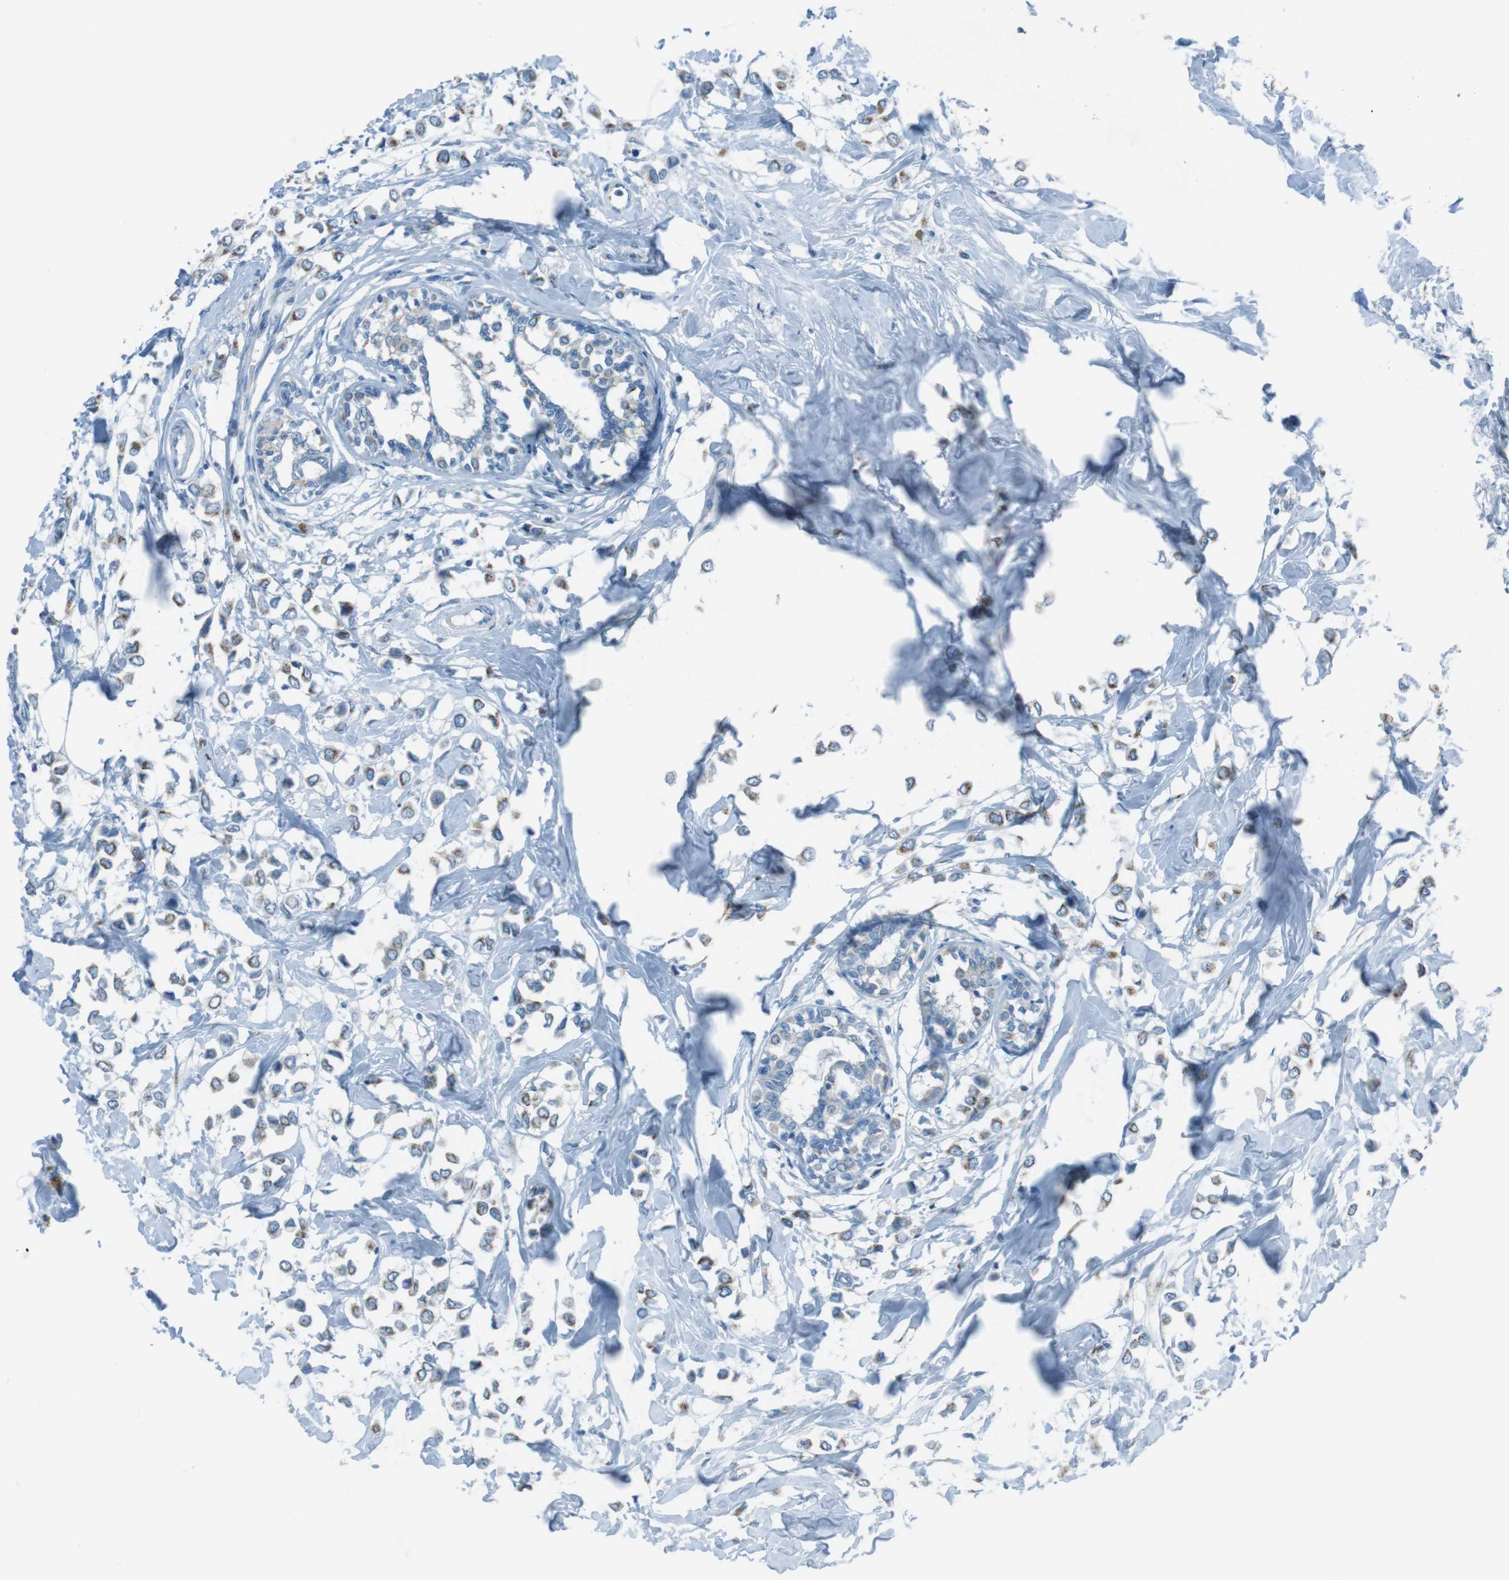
{"staining": {"intensity": "moderate", "quantity": "25%-75%", "location": "cytoplasmic/membranous"}, "tissue": "breast cancer", "cell_type": "Tumor cells", "image_type": "cancer", "snomed": [{"axis": "morphology", "description": "Lobular carcinoma"}, {"axis": "topography", "description": "Breast"}], "caption": "The photomicrograph shows immunohistochemical staining of breast cancer (lobular carcinoma). There is moderate cytoplasmic/membranous positivity is appreciated in about 25%-75% of tumor cells. Immunohistochemistry (ihc) stains the protein of interest in brown and the nuclei are stained blue.", "gene": "TXNDC15", "patient": {"sex": "female", "age": 51}}